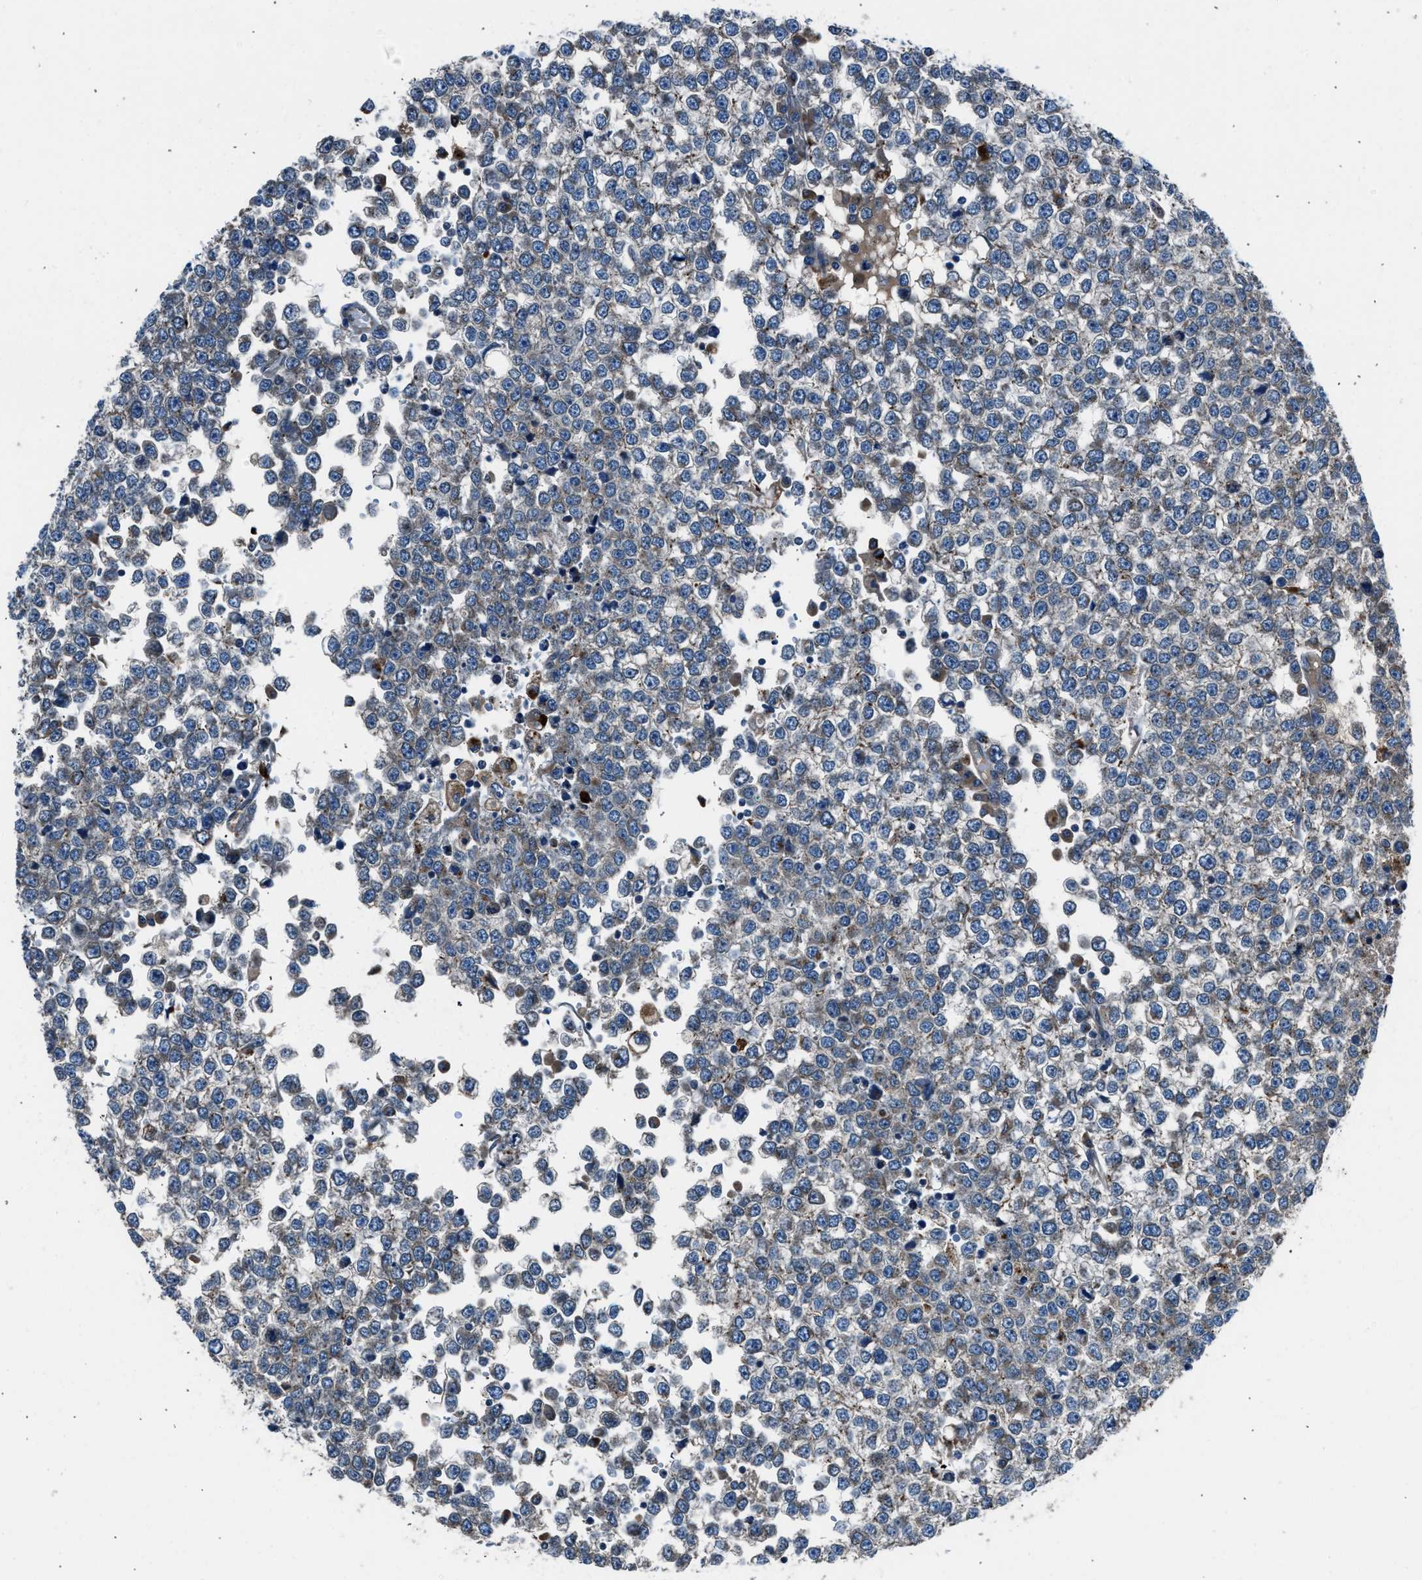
{"staining": {"intensity": "weak", "quantity": "25%-75%", "location": "cytoplasmic/membranous"}, "tissue": "testis cancer", "cell_type": "Tumor cells", "image_type": "cancer", "snomed": [{"axis": "morphology", "description": "Seminoma, NOS"}, {"axis": "topography", "description": "Testis"}], "caption": "Testis cancer stained for a protein (brown) shows weak cytoplasmic/membranous positive staining in approximately 25%-75% of tumor cells.", "gene": "LMBR1", "patient": {"sex": "male", "age": 65}}